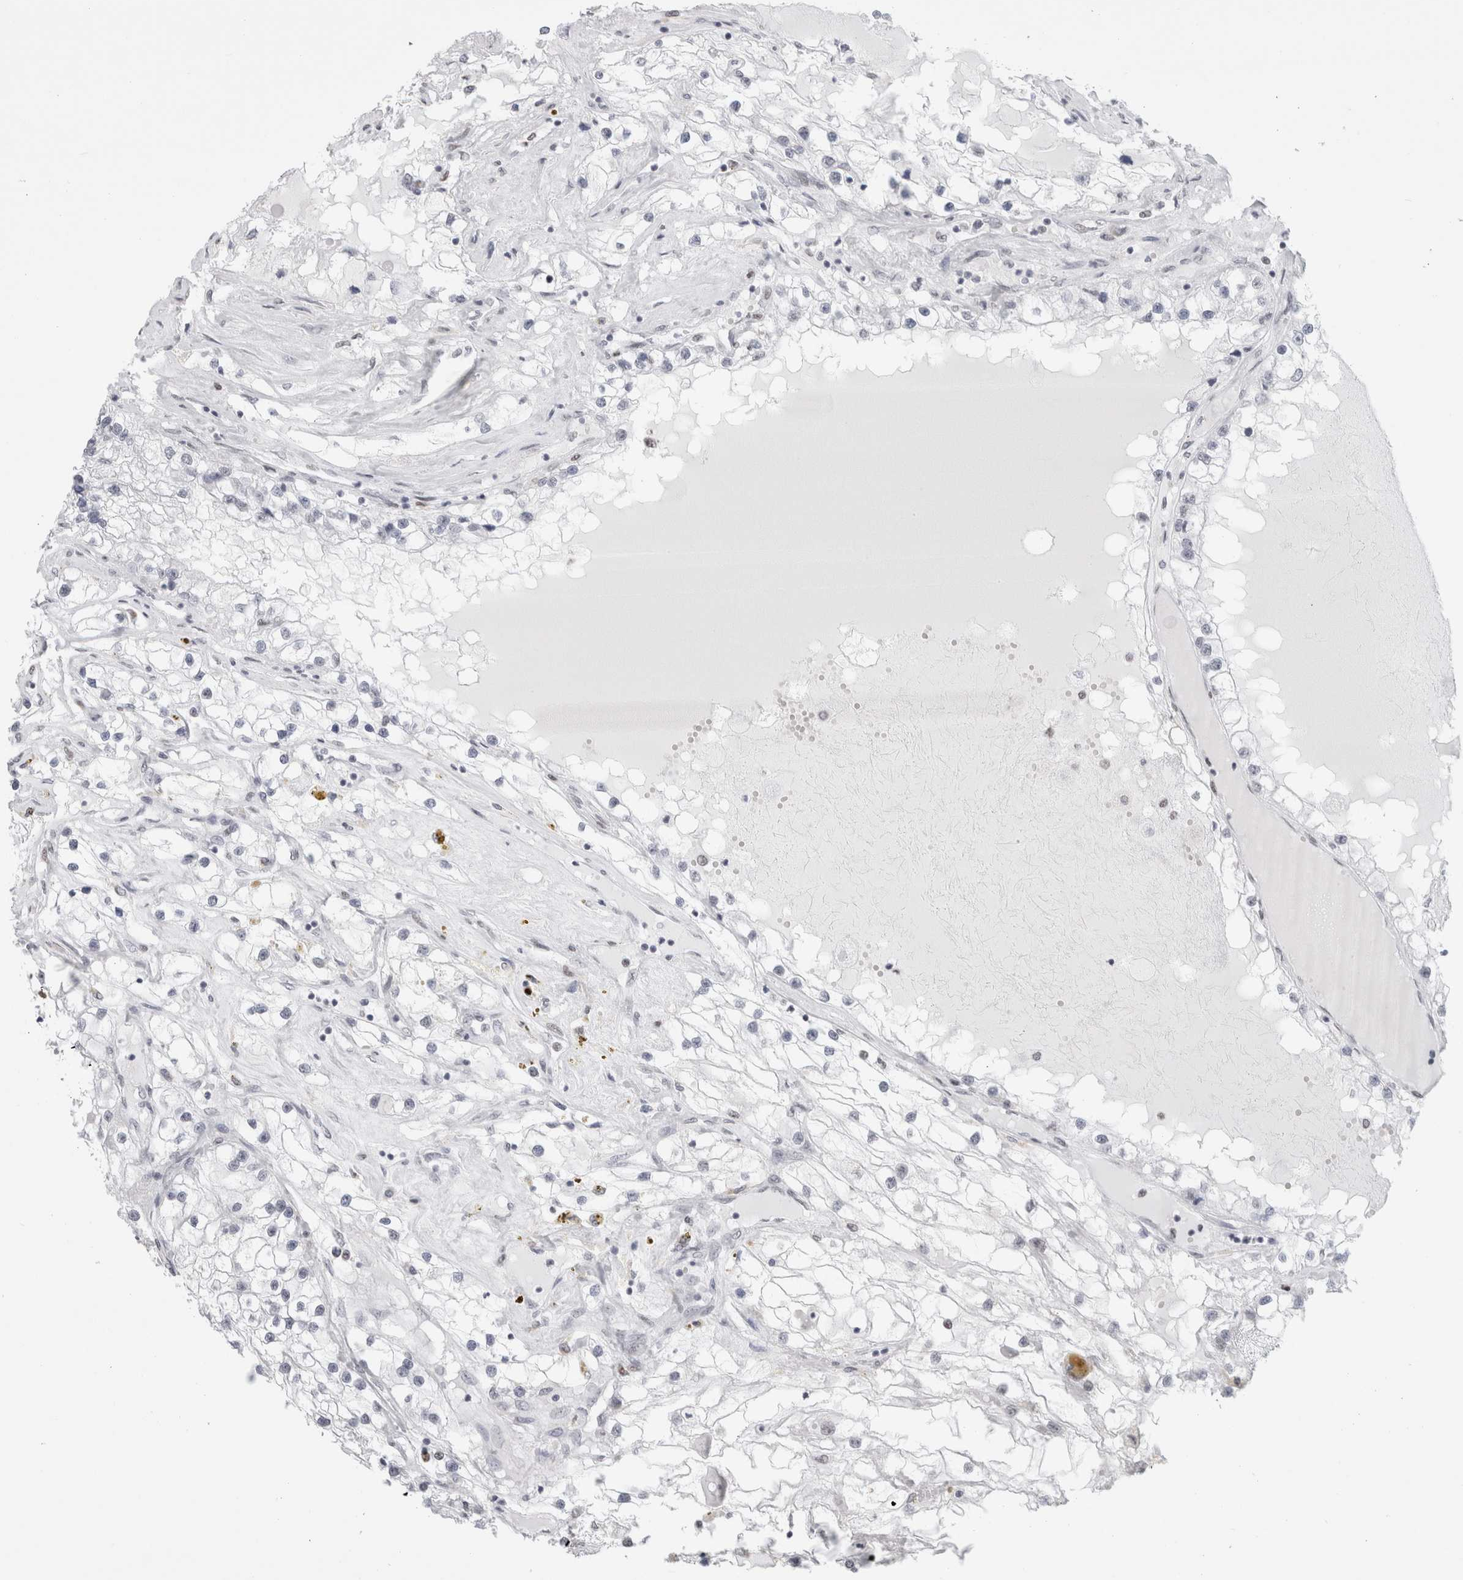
{"staining": {"intensity": "negative", "quantity": "none", "location": "none"}, "tissue": "renal cancer", "cell_type": "Tumor cells", "image_type": "cancer", "snomed": [{"axis": "morphology", "description": "Adenocarcinoma, NOS"}, {"axis": "topography", "description": "Kidney"}], "caption": "Micrograph shows no protein expression in tumor cells of renal cancer (adenocarcinoma) tissue.", "gene": "SMARCC1", "patient": {"sex": "male", "age": 68}}